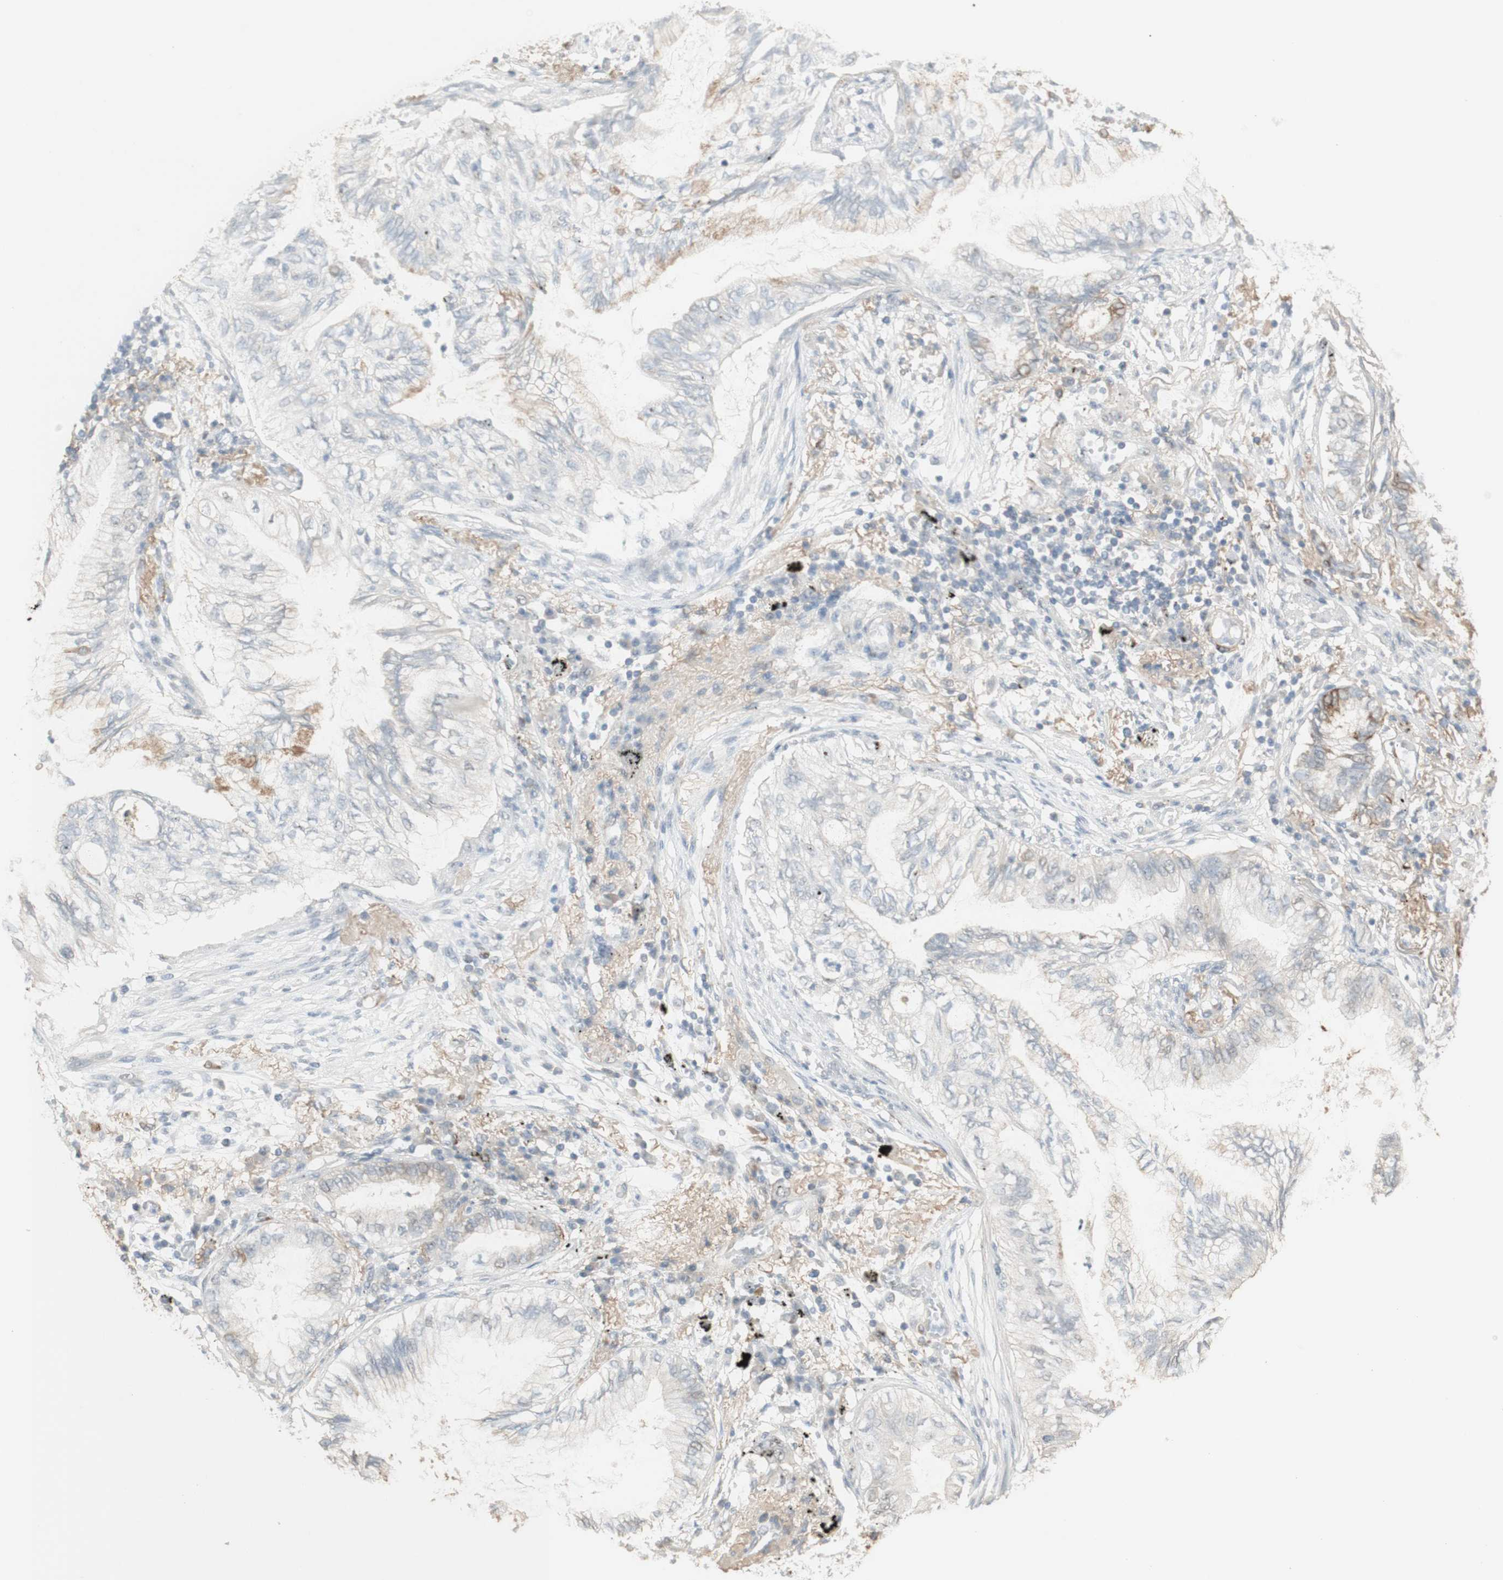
{"staining": {"intensity": "weak", "quantity": "<25%", "location": "cytoplasmic/membranous"}, "tissue": "lung cancer", "cell_type": "Tumor cells", "image_type": "cancer", "snomed": [{"axis": "morphology", "description": "Normal tissue, NOS"}, {"axis": "morphology", "description": "Adenocarcinoma, NOS"}, {"axis": "topography", "description": "Bronchus"}, {"axis": "topography", "description": "Lung"}], "caption": "The histopathology image shows no staining of tumor cells in lung cancer (adenocarcinoma). (Stains: DAB (3,3'-diaminobenzidine) IHC with hematoxylin counter stain, Microscopy: brightfield microscopy at high magnification).", "gene": "MUC3A", "patient": {"sex": "female", "age": 70}}